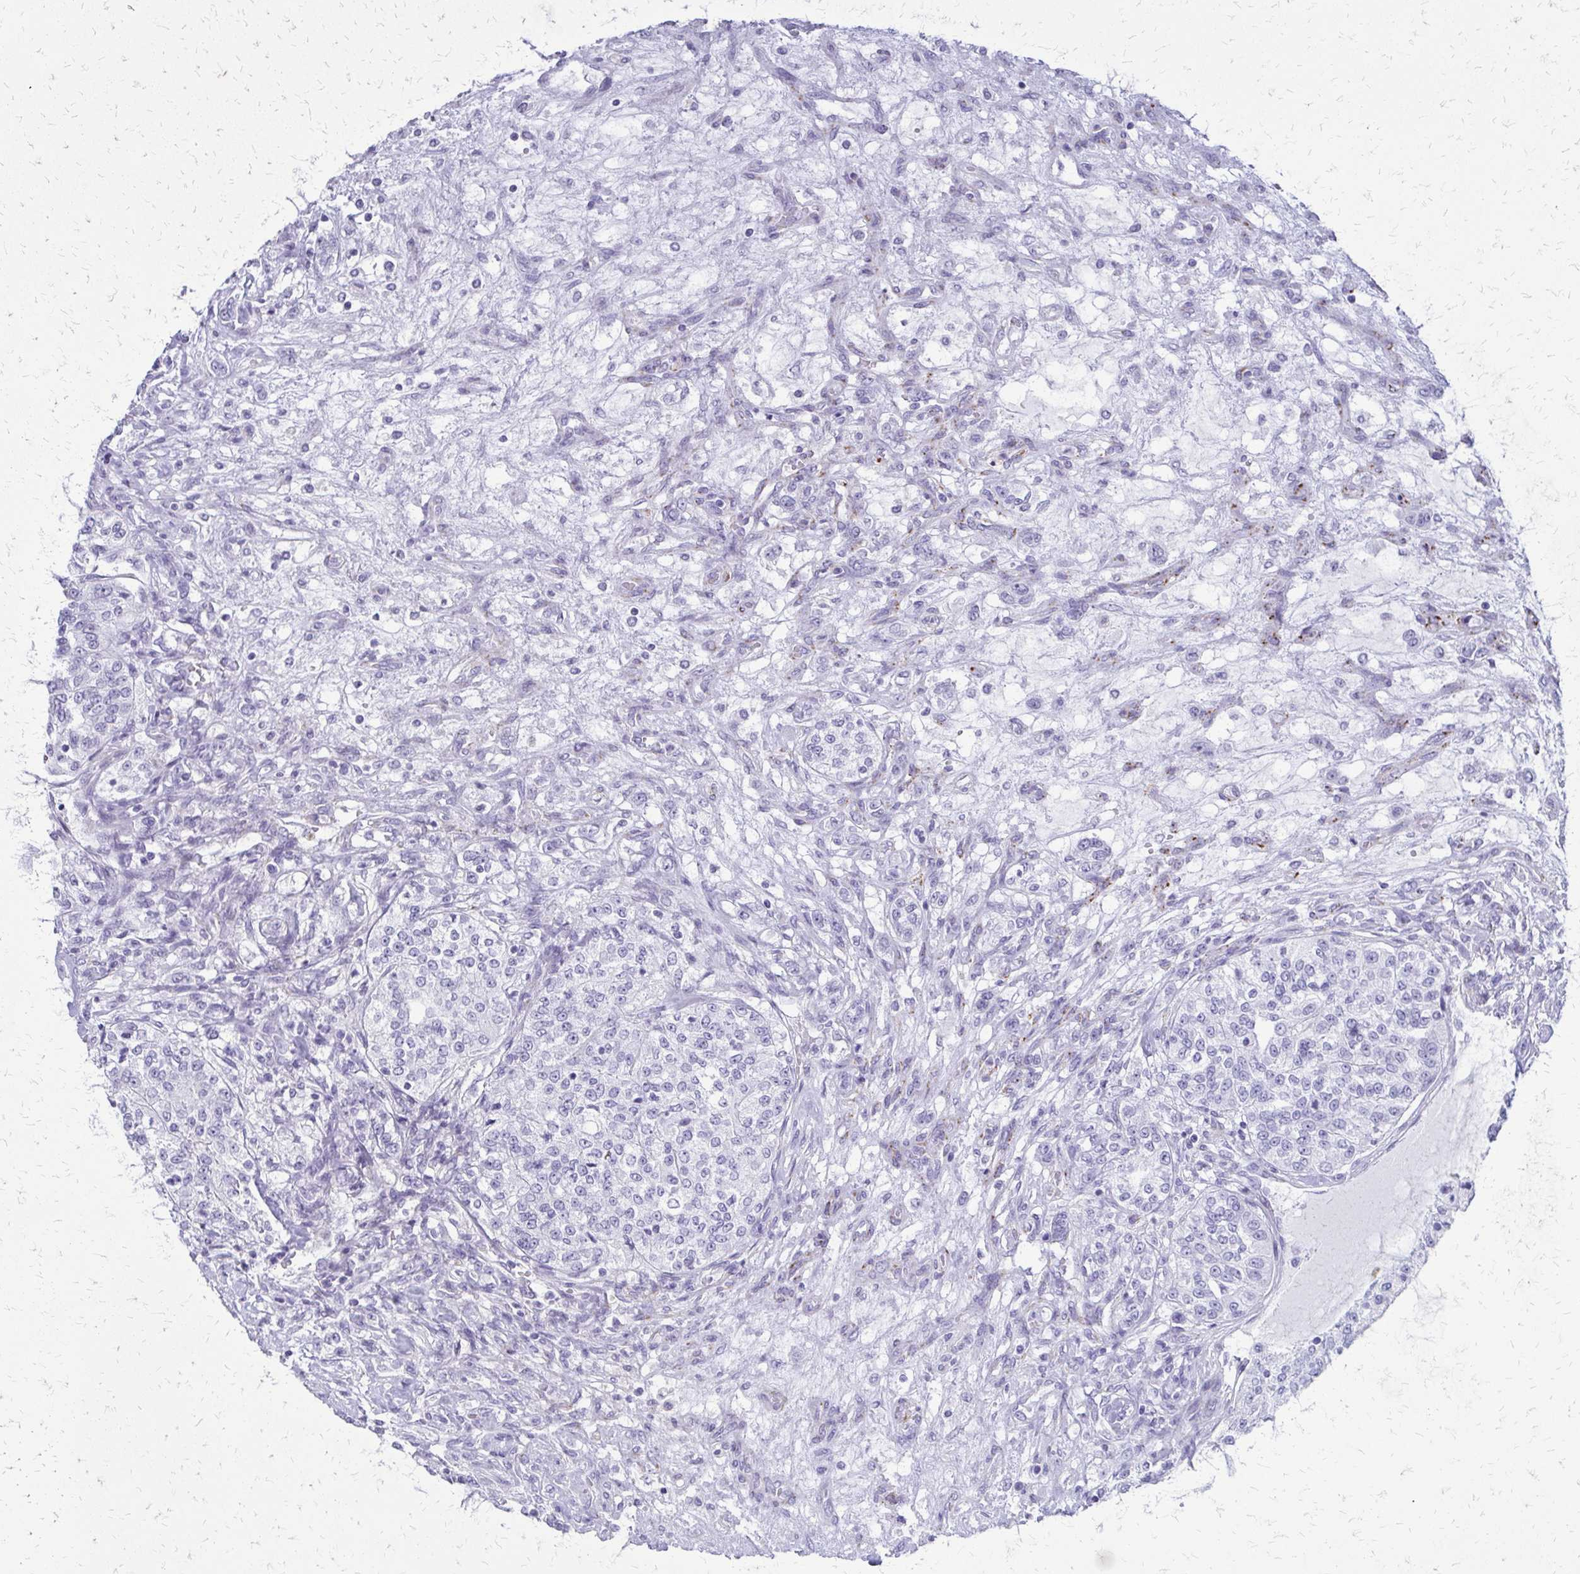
{"staining": {"intensity": "negative", "quantity": "none", "location": "none"}, "tissue": "renal cancer", "cell_type": "Tumor cells", "image_type": "cancer", "snomed": [{"axis": "morphology", "description": "Adenocarcinoma, NOS"}, {"axis": "topography", "description": "Kidney"}], "caption": "This is an immunohistochemistry (IHC) image of human adenocarcinoma (renal). There is no positivity in tumor cells.", "gene": "FAM162B", "patient": {"sex": "female", "age": 63}}